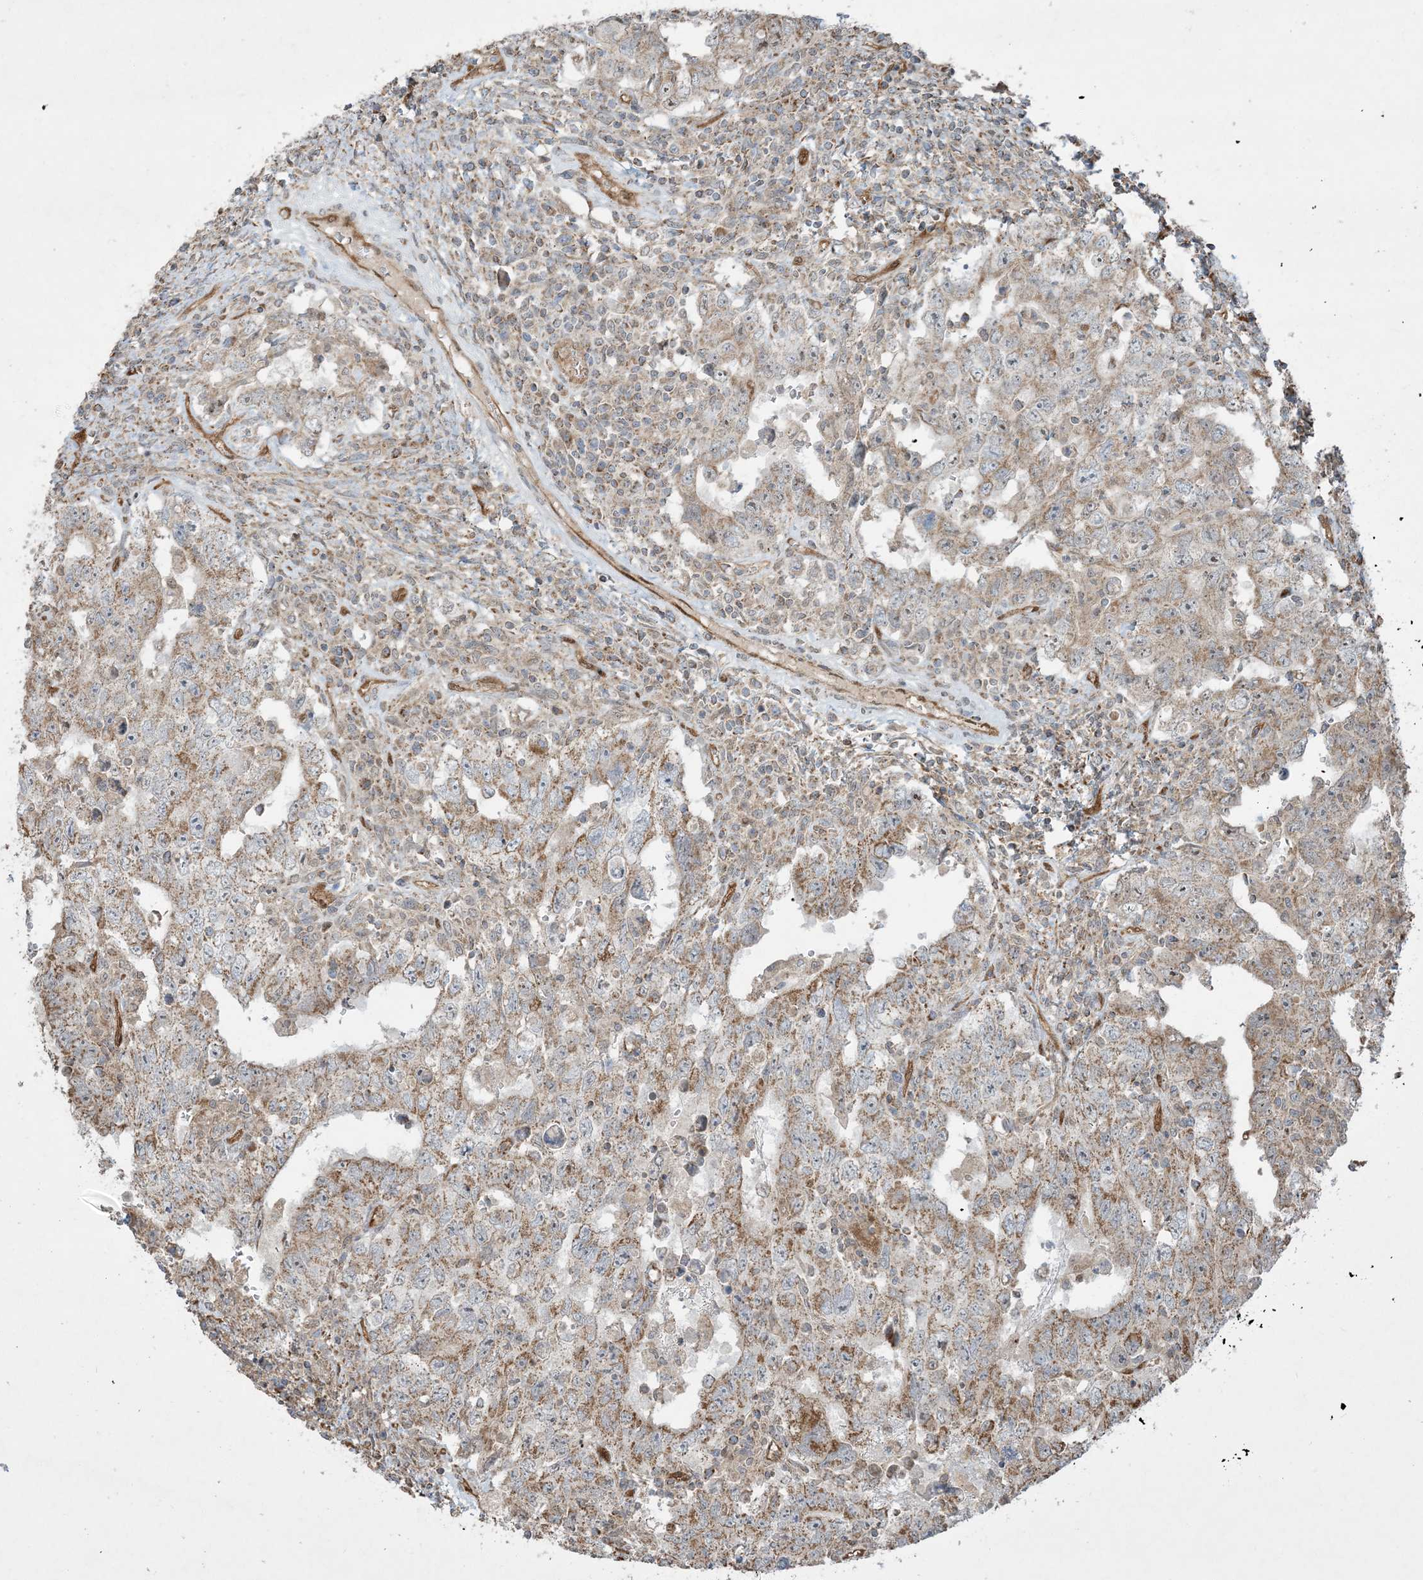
{"staining": {"intensity": "weak", "quantity": ">75%", "location": "cytoplasmic/membranous"}, "tissue": "testis cancer", "cell_type": "Tumor cells", "image_type": "cancer", "snomed": [{"axis": "morphology", "description": "Carcinoma, Embryonal, NOS"}, {"axis": "topography", "description": "Testis"}], "caption": "DAB immunohistochemical staining of testis cancer demonstrates weak cytoplasmic/membranous protein positivity in approximately >75% of tumor cells. (DAB (3,3'-diaminobenzidine) IHC with brightfield microscopy, high magnification).", "gene": "PPM1F", "patient": {"sex": "male", "age": 26}}